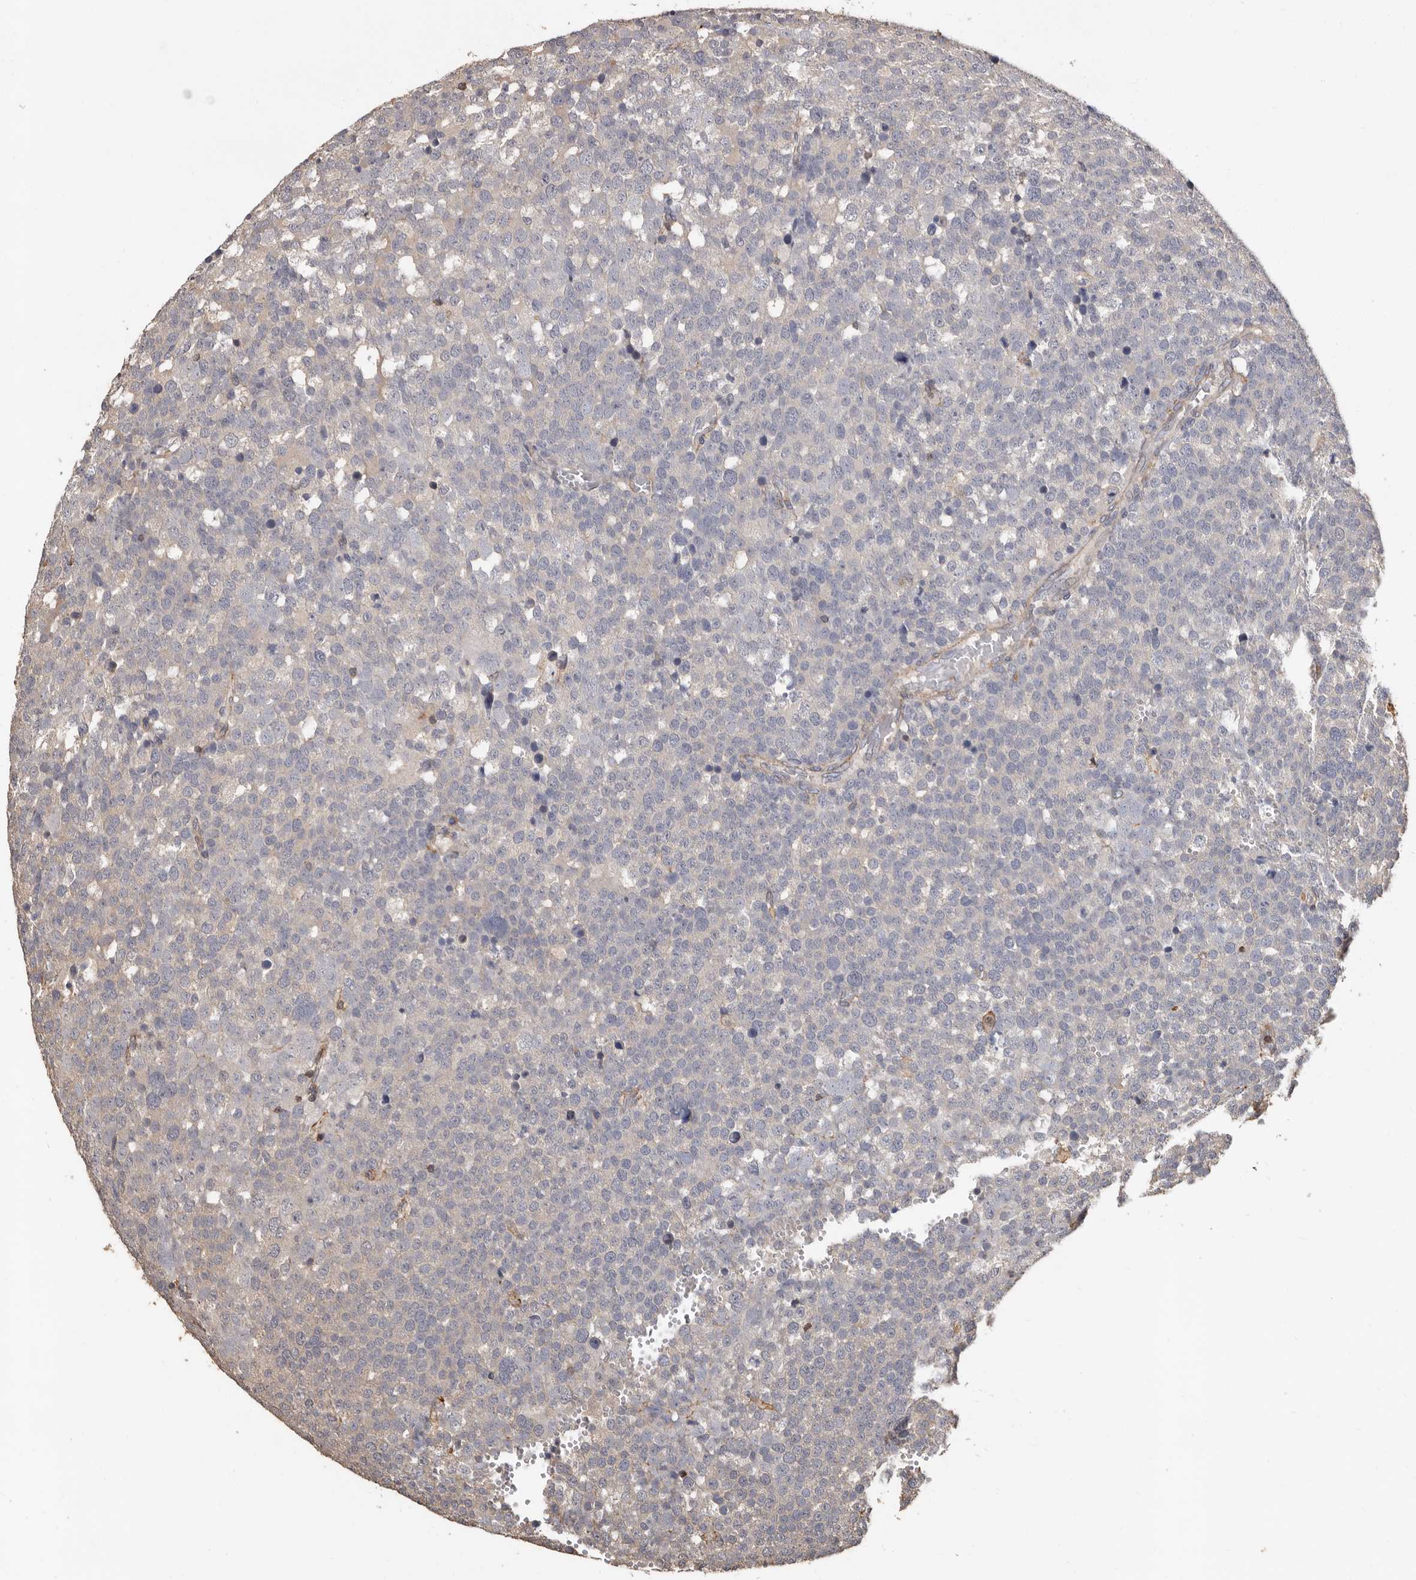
{"staining": {"intensity": "negative", "quantity": "none", "location": "none"}, "tissue": "testis cancer", "cell_type": "Tumor cells", "image_type": "cancer", "snomed": [{"axis": "morphology", "description": "Seminoma, NOS"}, {"axis": "topography", "description": "Testis"}], "caption": "Immunohistochemistry photomicrograph of neoplastic tissue: human seminoma (testis) stained with DAB exhibits no significant protein expression in tumor cells.", "gene": "GSK3A", "patient": {"sex": "male", "age": 71}}